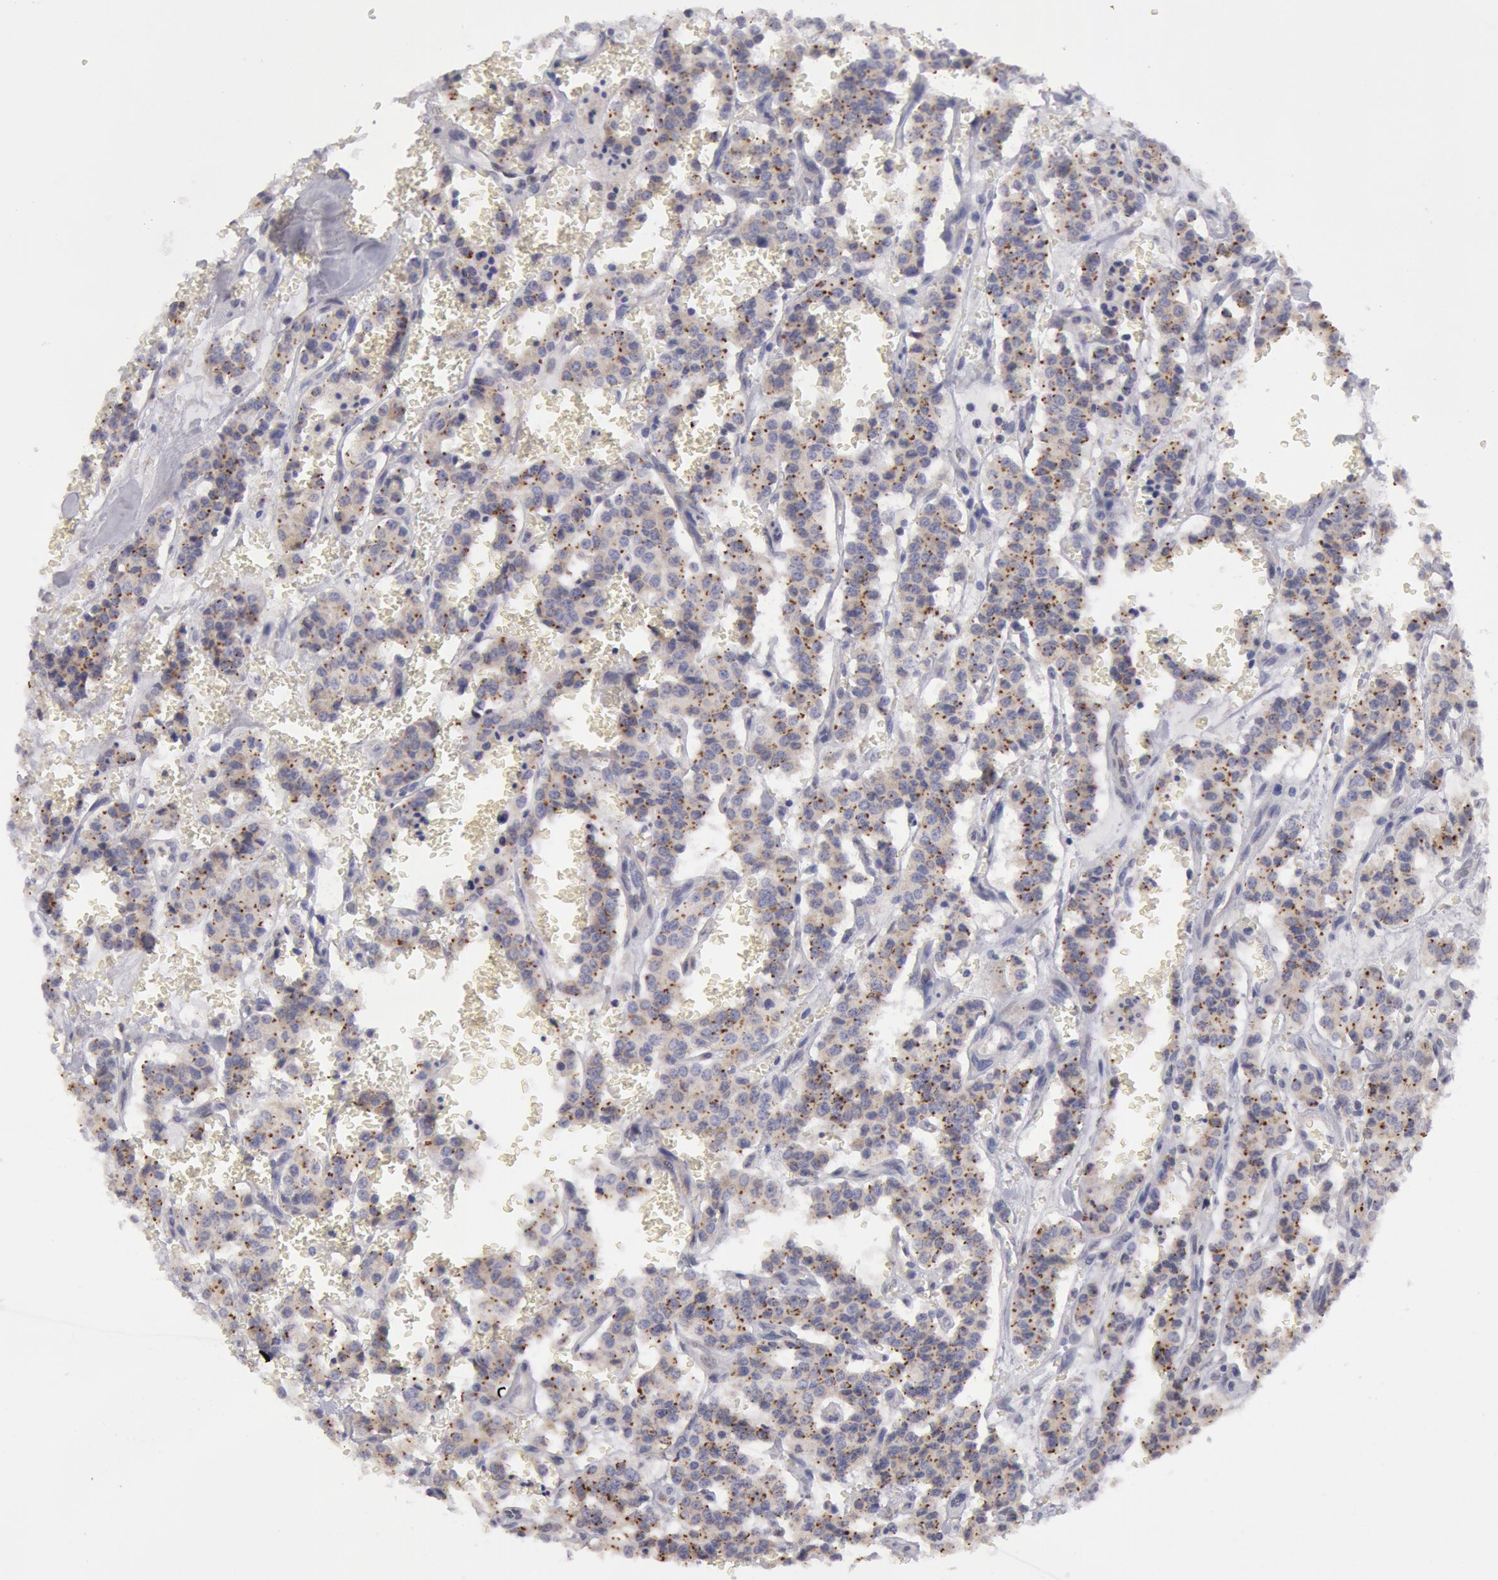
{"staining": {"intensity": "weak", "quantity": "25%-75%", "location": "cytoplasmic/membranous"}, "tissue": "carcinoid", "cell_type": "Tumor cells", "image_type": "cancer", "snomed": [{"axis": "morphology", "description": "Carcinoid, malignant, NOS"}, {"axis": "topography", "description": "Bronchus"}], "caption": "An image of human carcinoid (malignant) stained for a protein displays weak cytoplasmic/membranous brown staining in tumor cells.", "gene": "ERBB2", "patient": {"sex": "male", "age": 55}}